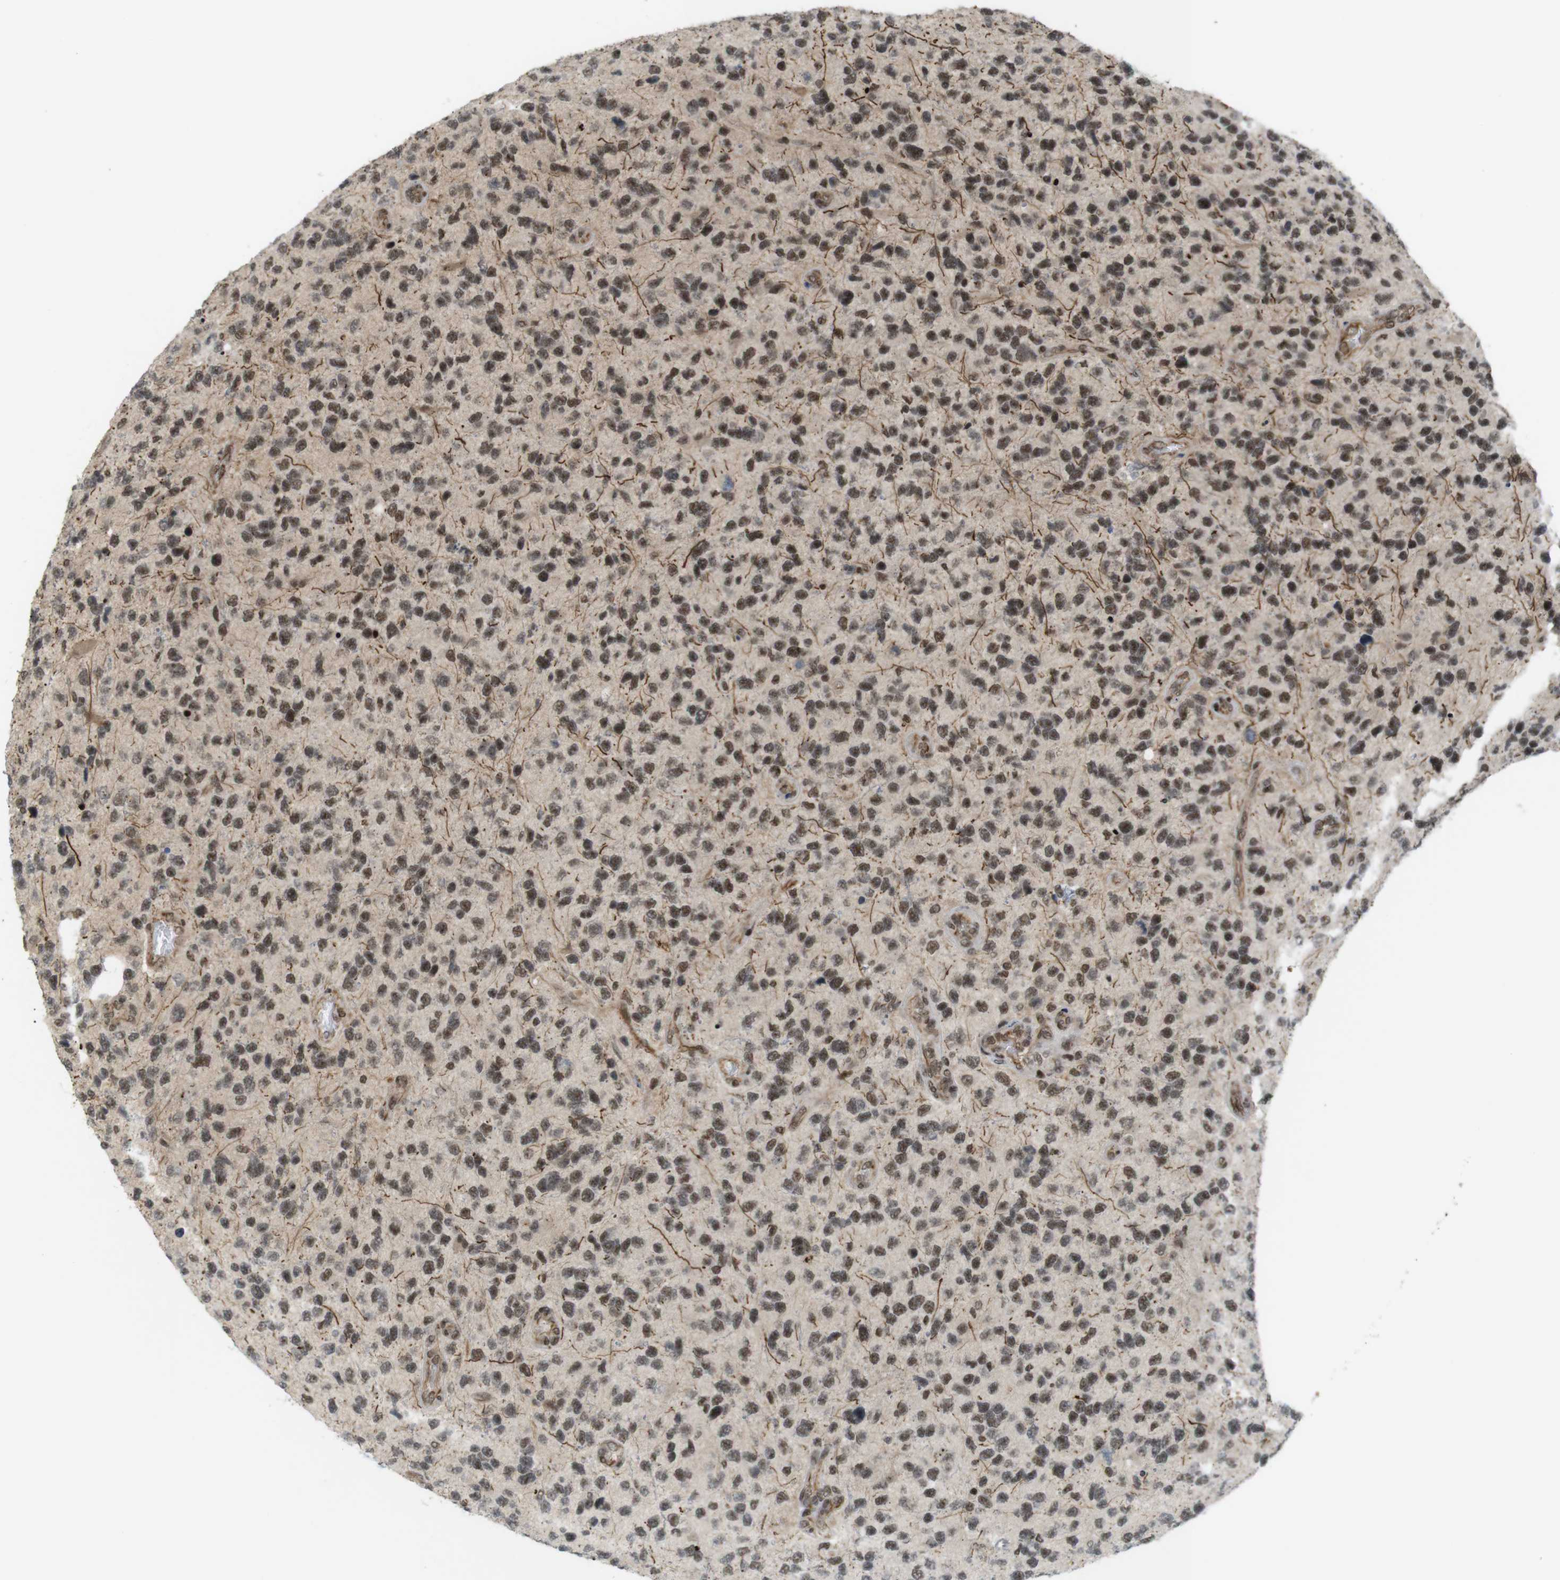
{"staining": {"intensity": "moderate", "quantity": ">75%", "location": "nuclear"}, "tissue": "glioma", "cell_type": "Tumor cells", "image_type": "cancer", "snomed": [{"axis": "morphology", "description": "Glioma, malignant, High grade"}, {"axis": "topography", "description": "Brain"}], "caption": "Malignant glioma (high-grade) tissue displays moderate nuclear staining in approximately >75% of tumor cells", "gene": "SP2", "patient": {"sex": "female", "age": 58}}